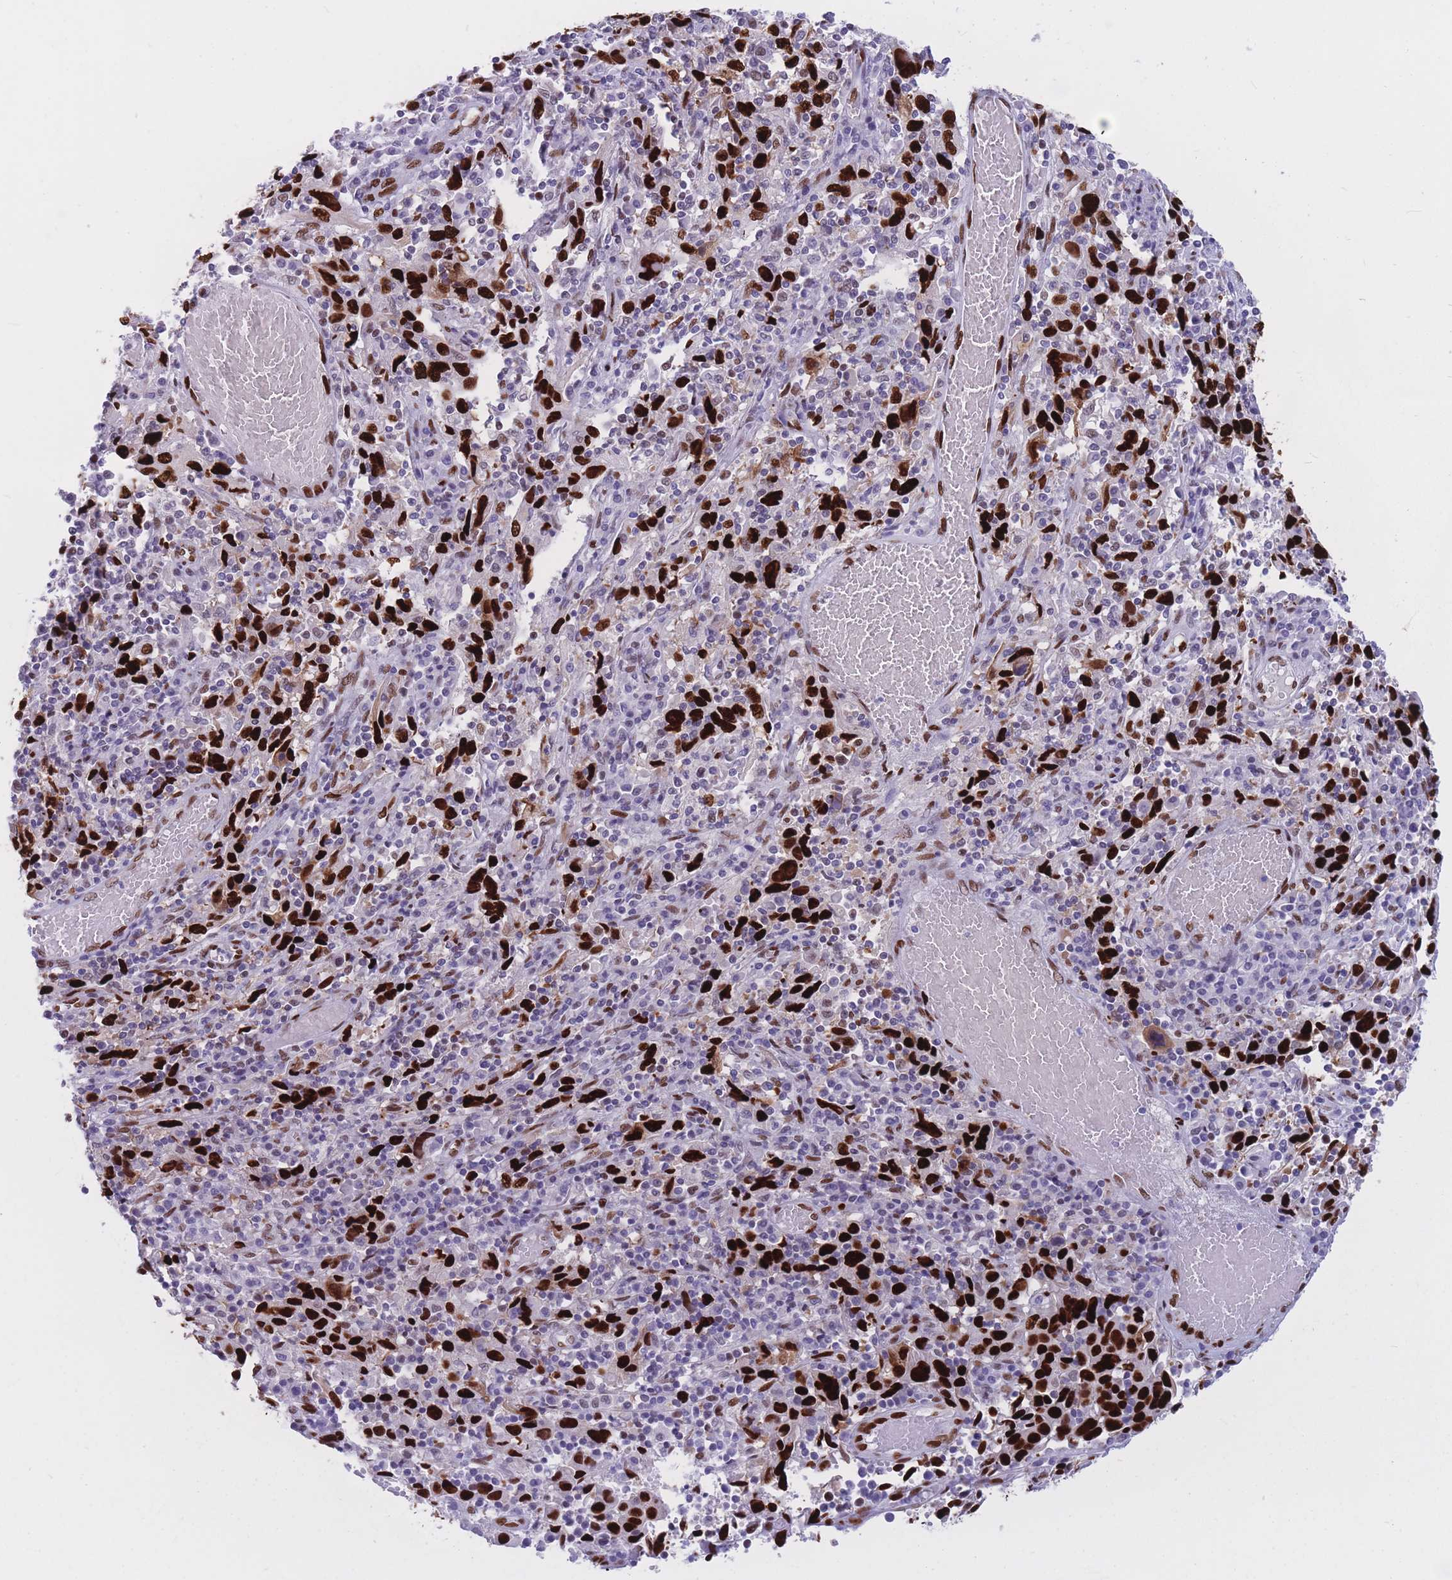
{"staining": {"intensity": "strong", "quantity": ">75%", "location": "nuclear"}, "tissue": "cervical cancer", "cell_type": "Tumor cells", "image_type": "cancer", "snomed": [{"axis": "morphology", "description": "Squamous cell carcinoma, NOS"}, {"axis": "topography", "description": "Cervix"}], "caption": "Protein positivity by immunohistochemistry (IHC) displays strong nuclear staining in approximately >75% of tumor cells in cervical squamous cell carcinoma.", "gene": "NASP", "patient": {"sex": "female", "age": 46}}